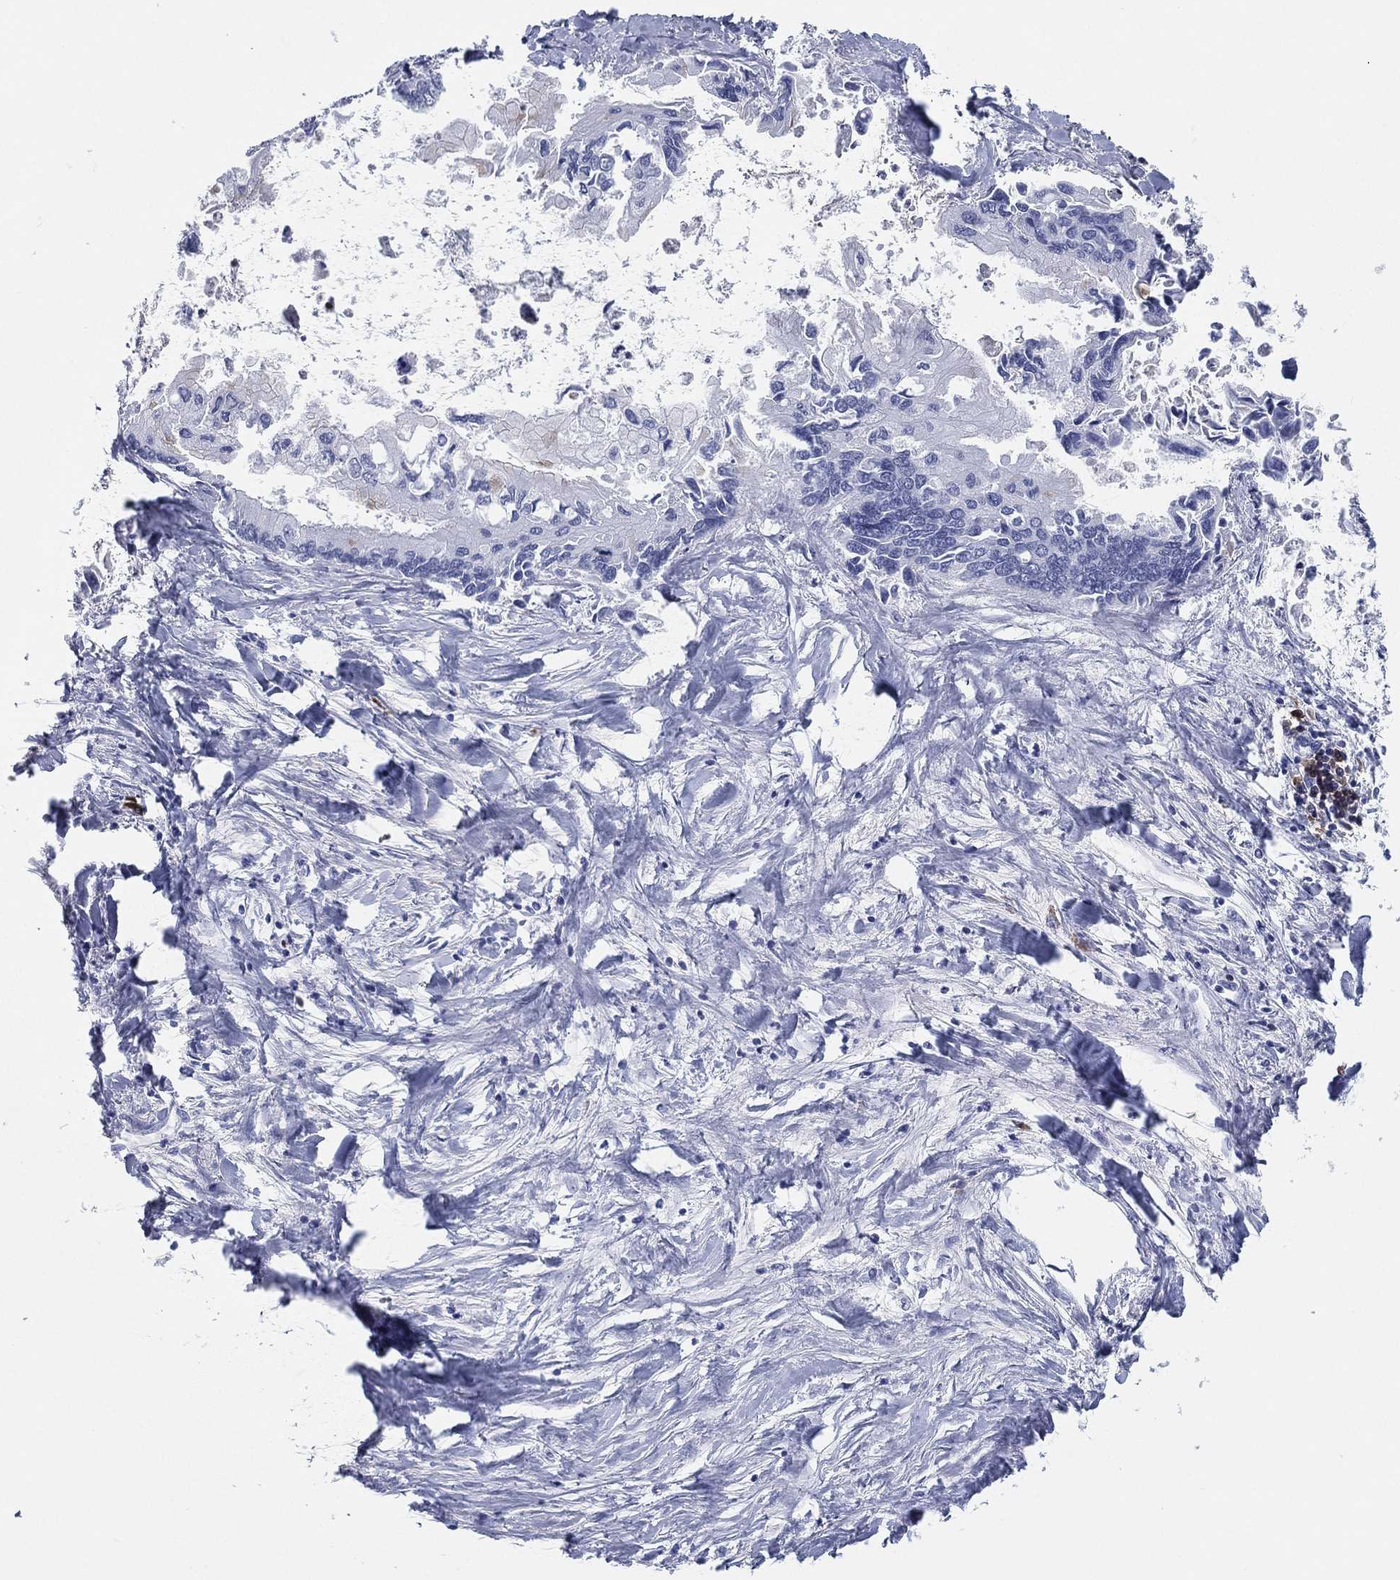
{"staining": {"intensity": "negative", "quantity": "none", "location": "none"}, "tissue": "liver cancer", "cell_type": "Tumor cells", "image_type": "cancer", "snomed": [{"axis": "morphology", "description": "Cholangiocarcinoma"}, {"axis": "topography", "description": "Liver"}], "caption": "Immunohistochemistry image of neoplastic tissue: human liver cholangiocarcinoma stained with DAB (3,3'-diaminobenzidine) shows no significant protein positivity in tumor cells.", "gene": "CD79A", "patient": {"sex": "male", "age": 66}}